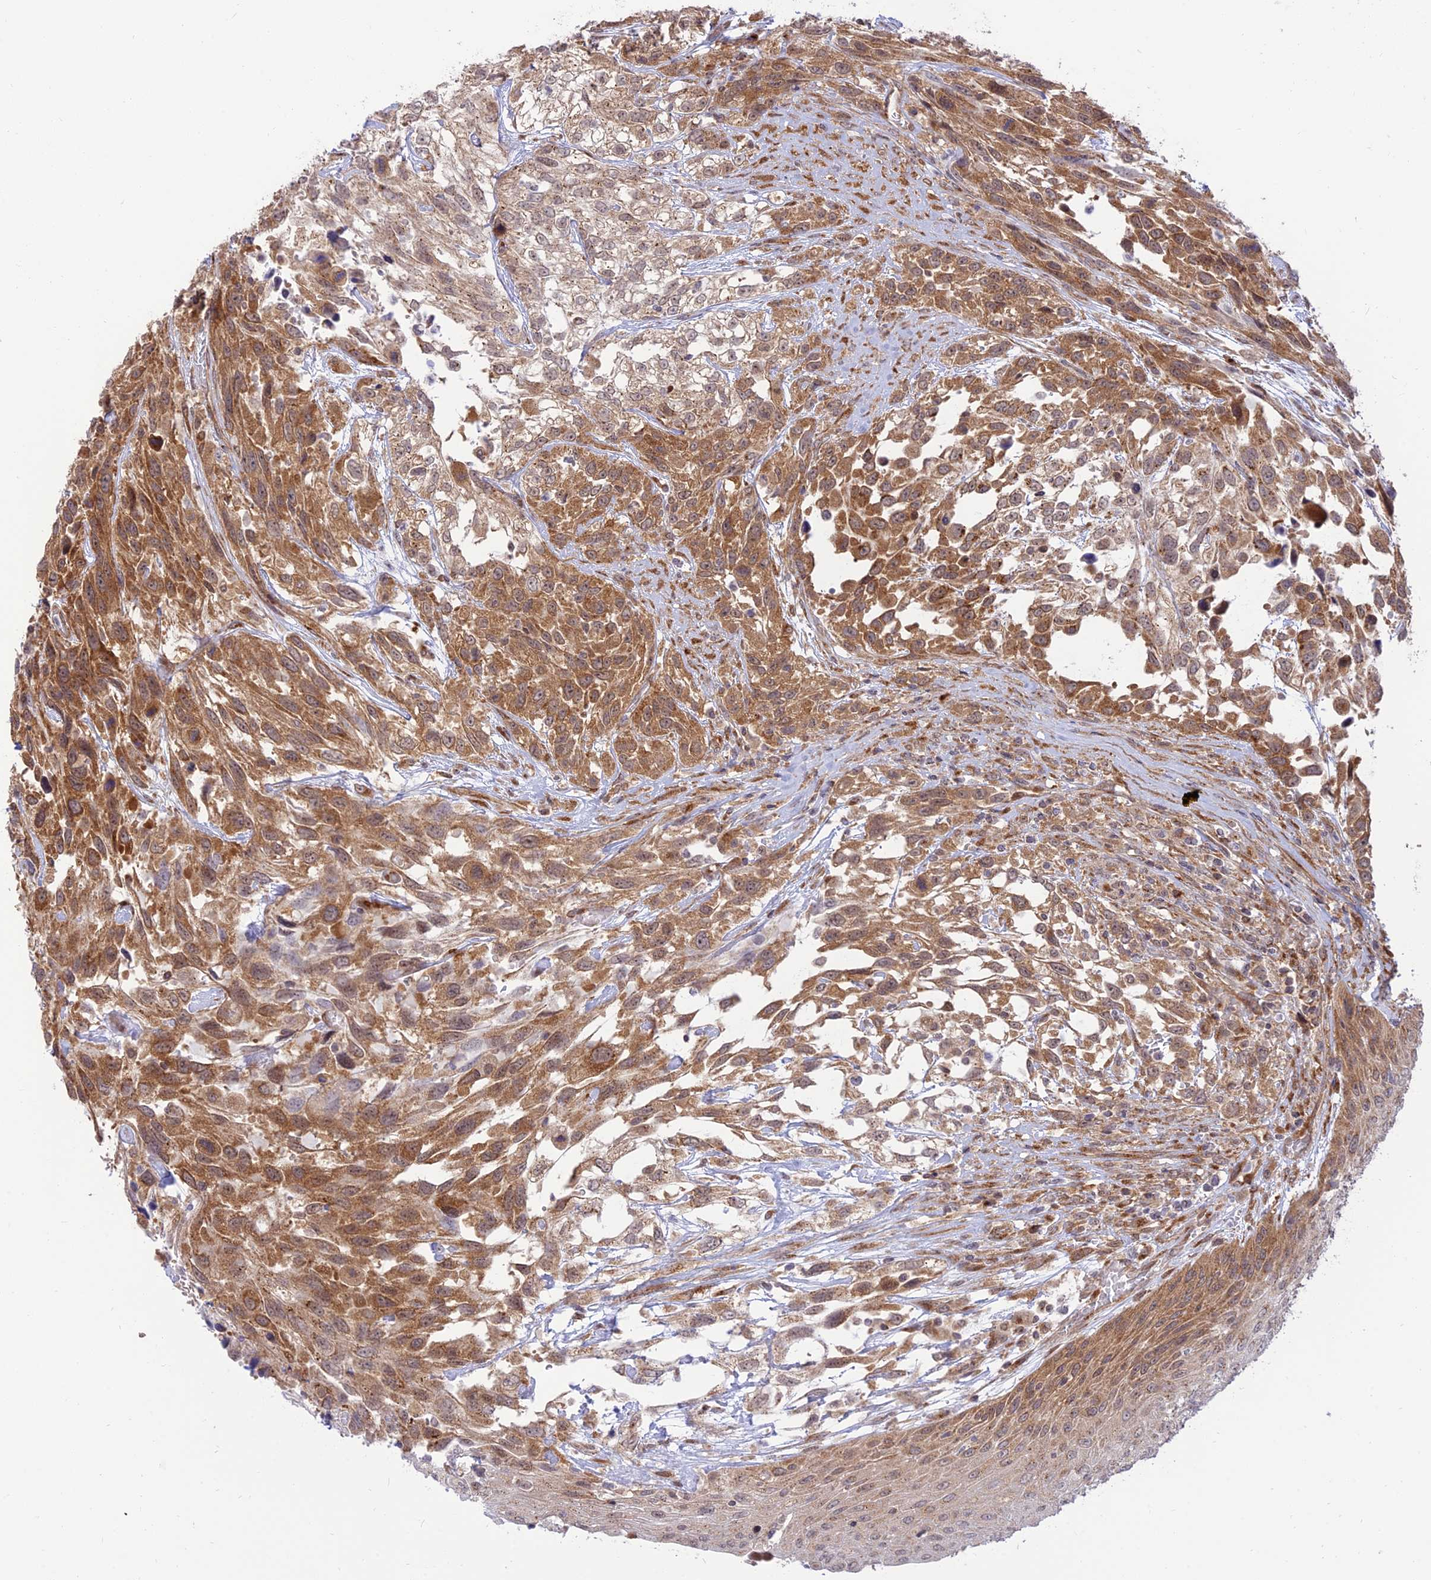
{"staining": {"intensity": "moderate", "quantity": ">75%", "location": "cytoplasmic/membranous"}, "tissue": "urothelial cancer", "cell_type": "Tumor cells", "image_type": "cancer", "snomed": [{"axis": "morphology", "description": "Urothelial carcinoma, High grade"}, {"axis": "topography", "description": "Urinary bladder"}], "caption": "IHC (DAB) staining of urothelial carcinoma (high-grade) demonstrates moderate cytoplasmic/membranous protein positivity in about >75% of tumor cells.", "gene": "GOLGA3", "patient": {"sex": "female", "age": 70}}